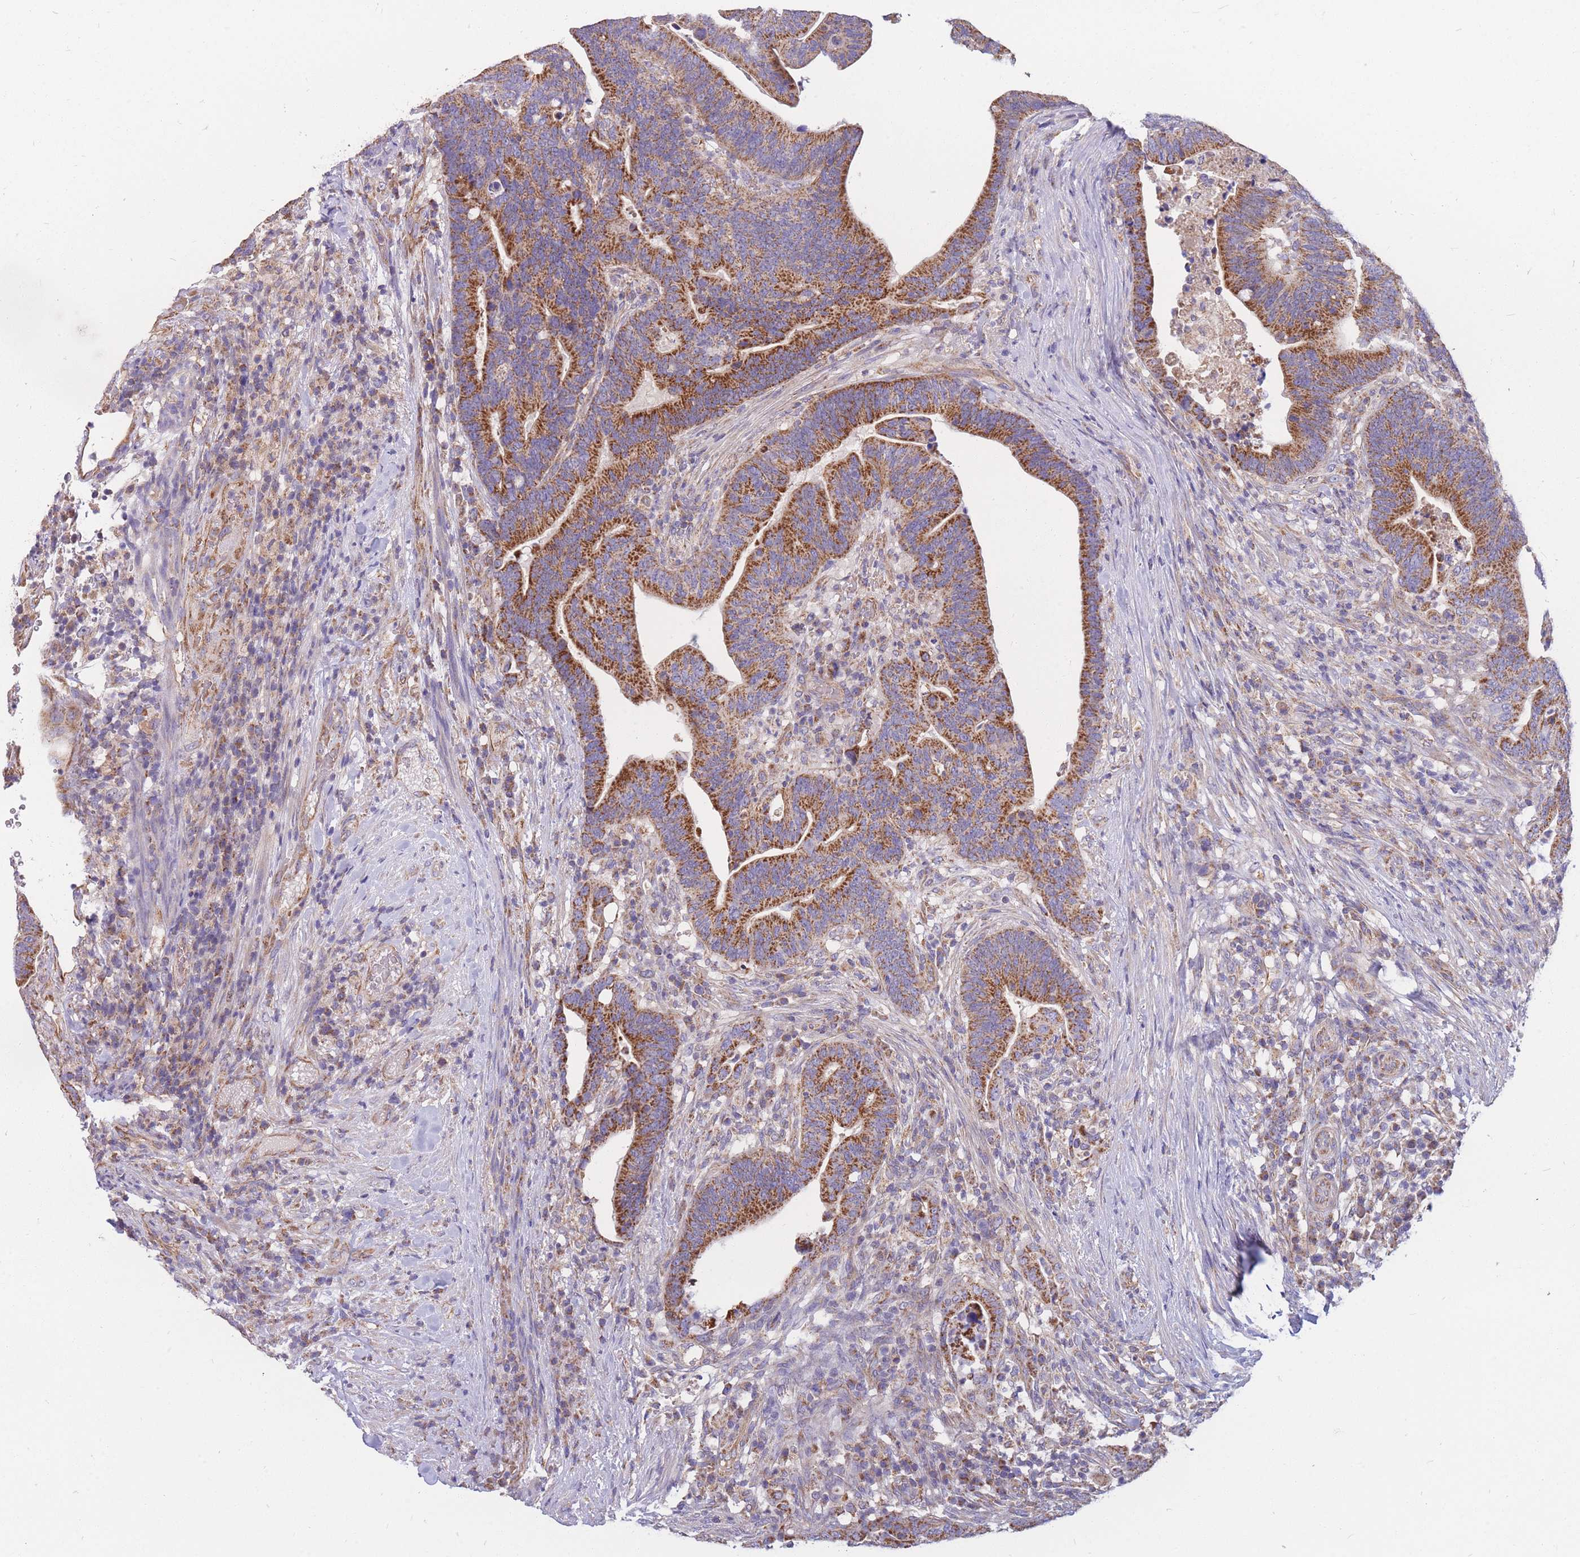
{"staining": {"intensity": "strong", "quantity": ">75%", "location": "cytoplasmic/membranous"}, "tissue": "colorectal cancer", "cell_type": "Tumor cells", "image_type": "cancer", "snomed": [{"axis": "morphology", "description": "Adenocarcinoma, NOS"}, {"axis": "topography", "description": "Colon"}], "caption": "The photomicrograph exhibits immunohistochemical staining of colorectal cancer (adenocarcinoma). There is strong cytoplasmic/membranous positivity is seen in about >75% of tumor cells.", "gene": "MRPS9", "patient": {"sex": "female", "age": 66}}